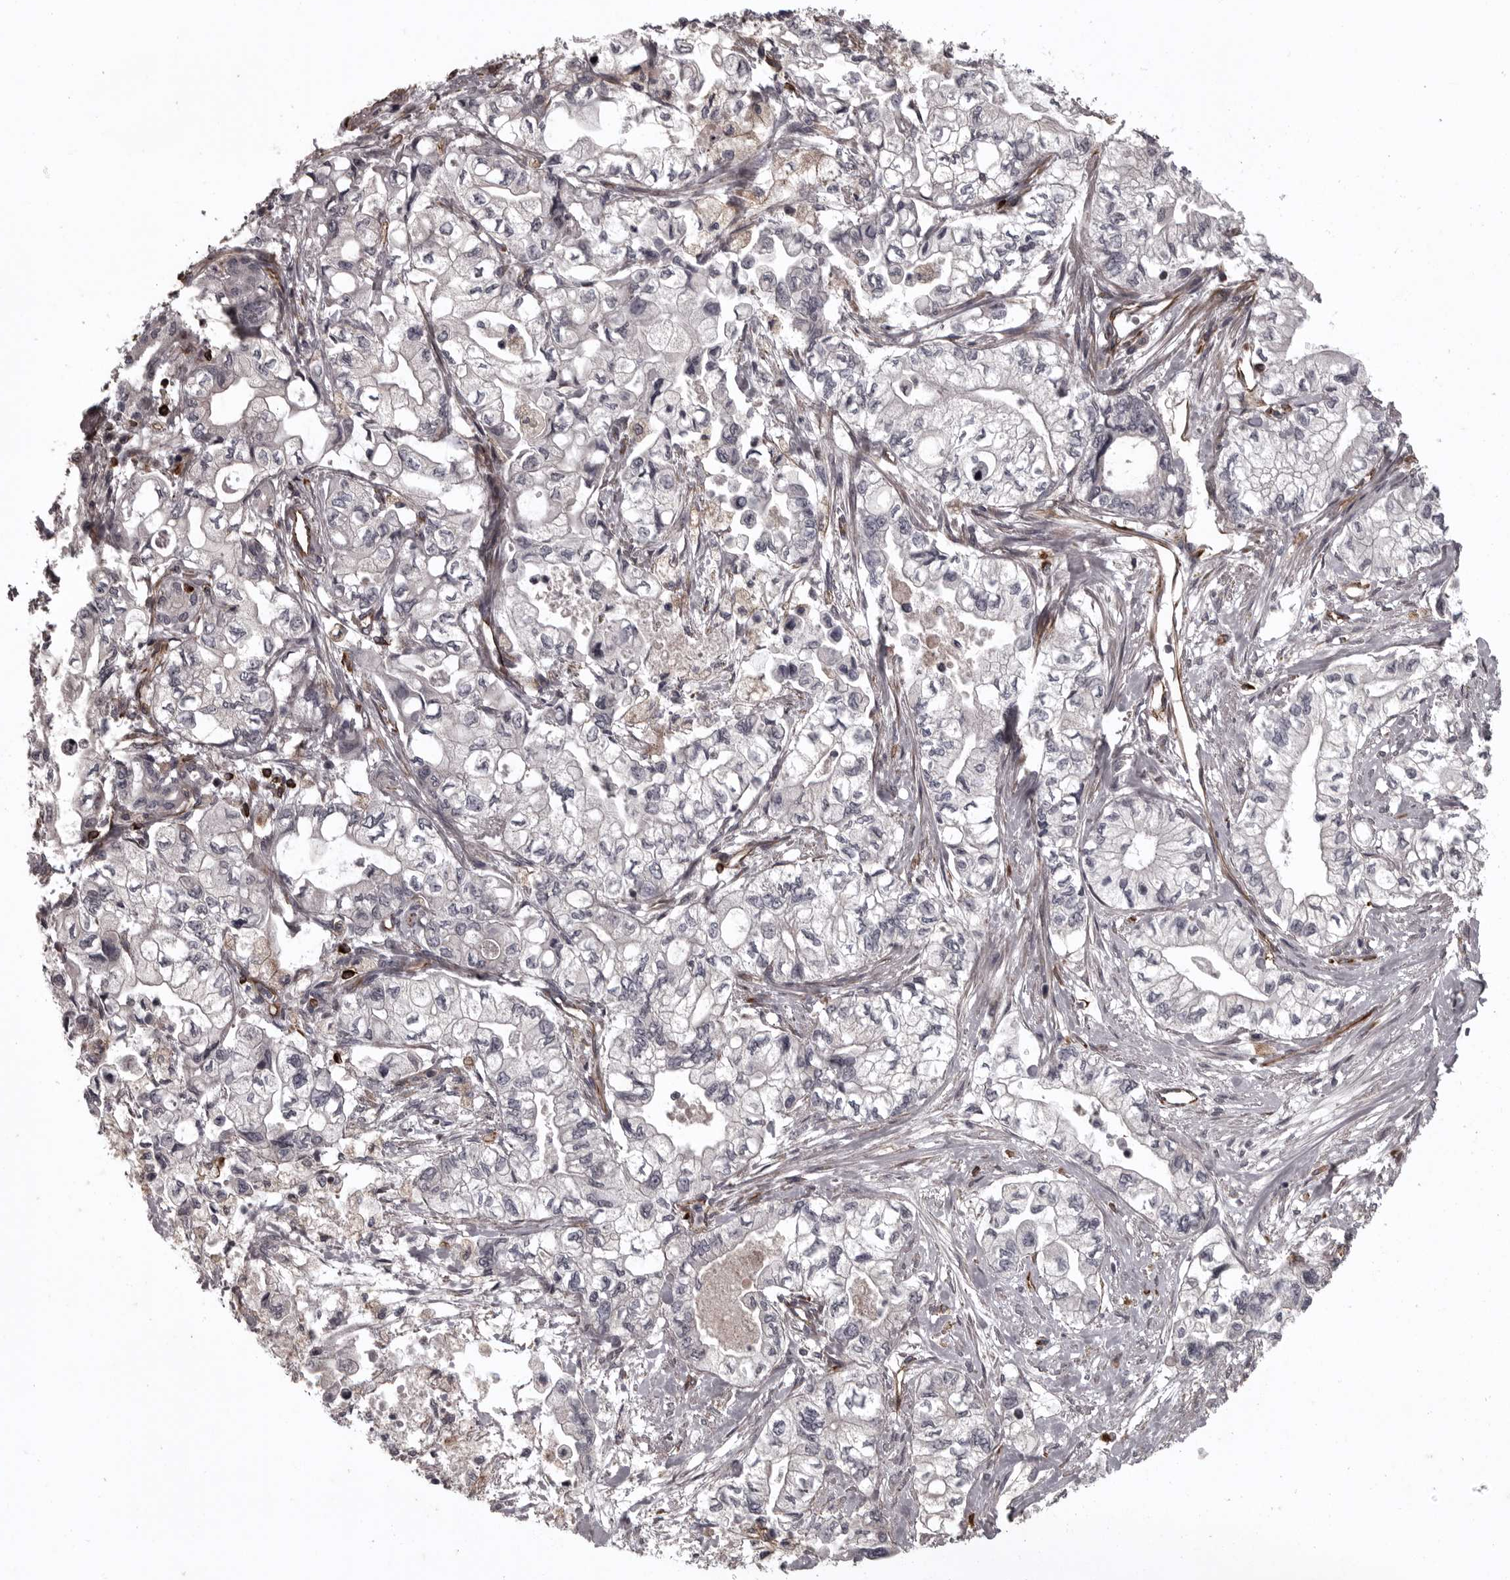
{"staining": {"intensity": "negative", "quantity": "none", "location": "none"}, "tissue": "pancreatic cancer", "cell_type": "Tumor cells", "image_type": "cancer", "snomed": [{"axis": "morphology", "description": "Adenocarcinoma, NOS"}, {"axis": "topography", "description": "Pancreas"}], "caption": "High power microscopy image of an immunohistochemistry image of pancreatic adenocarcinoma, revealing no significant positivity in tumor cells.", "gene": "FAAP100", "patient": {"sex": "male", "age": 79}}